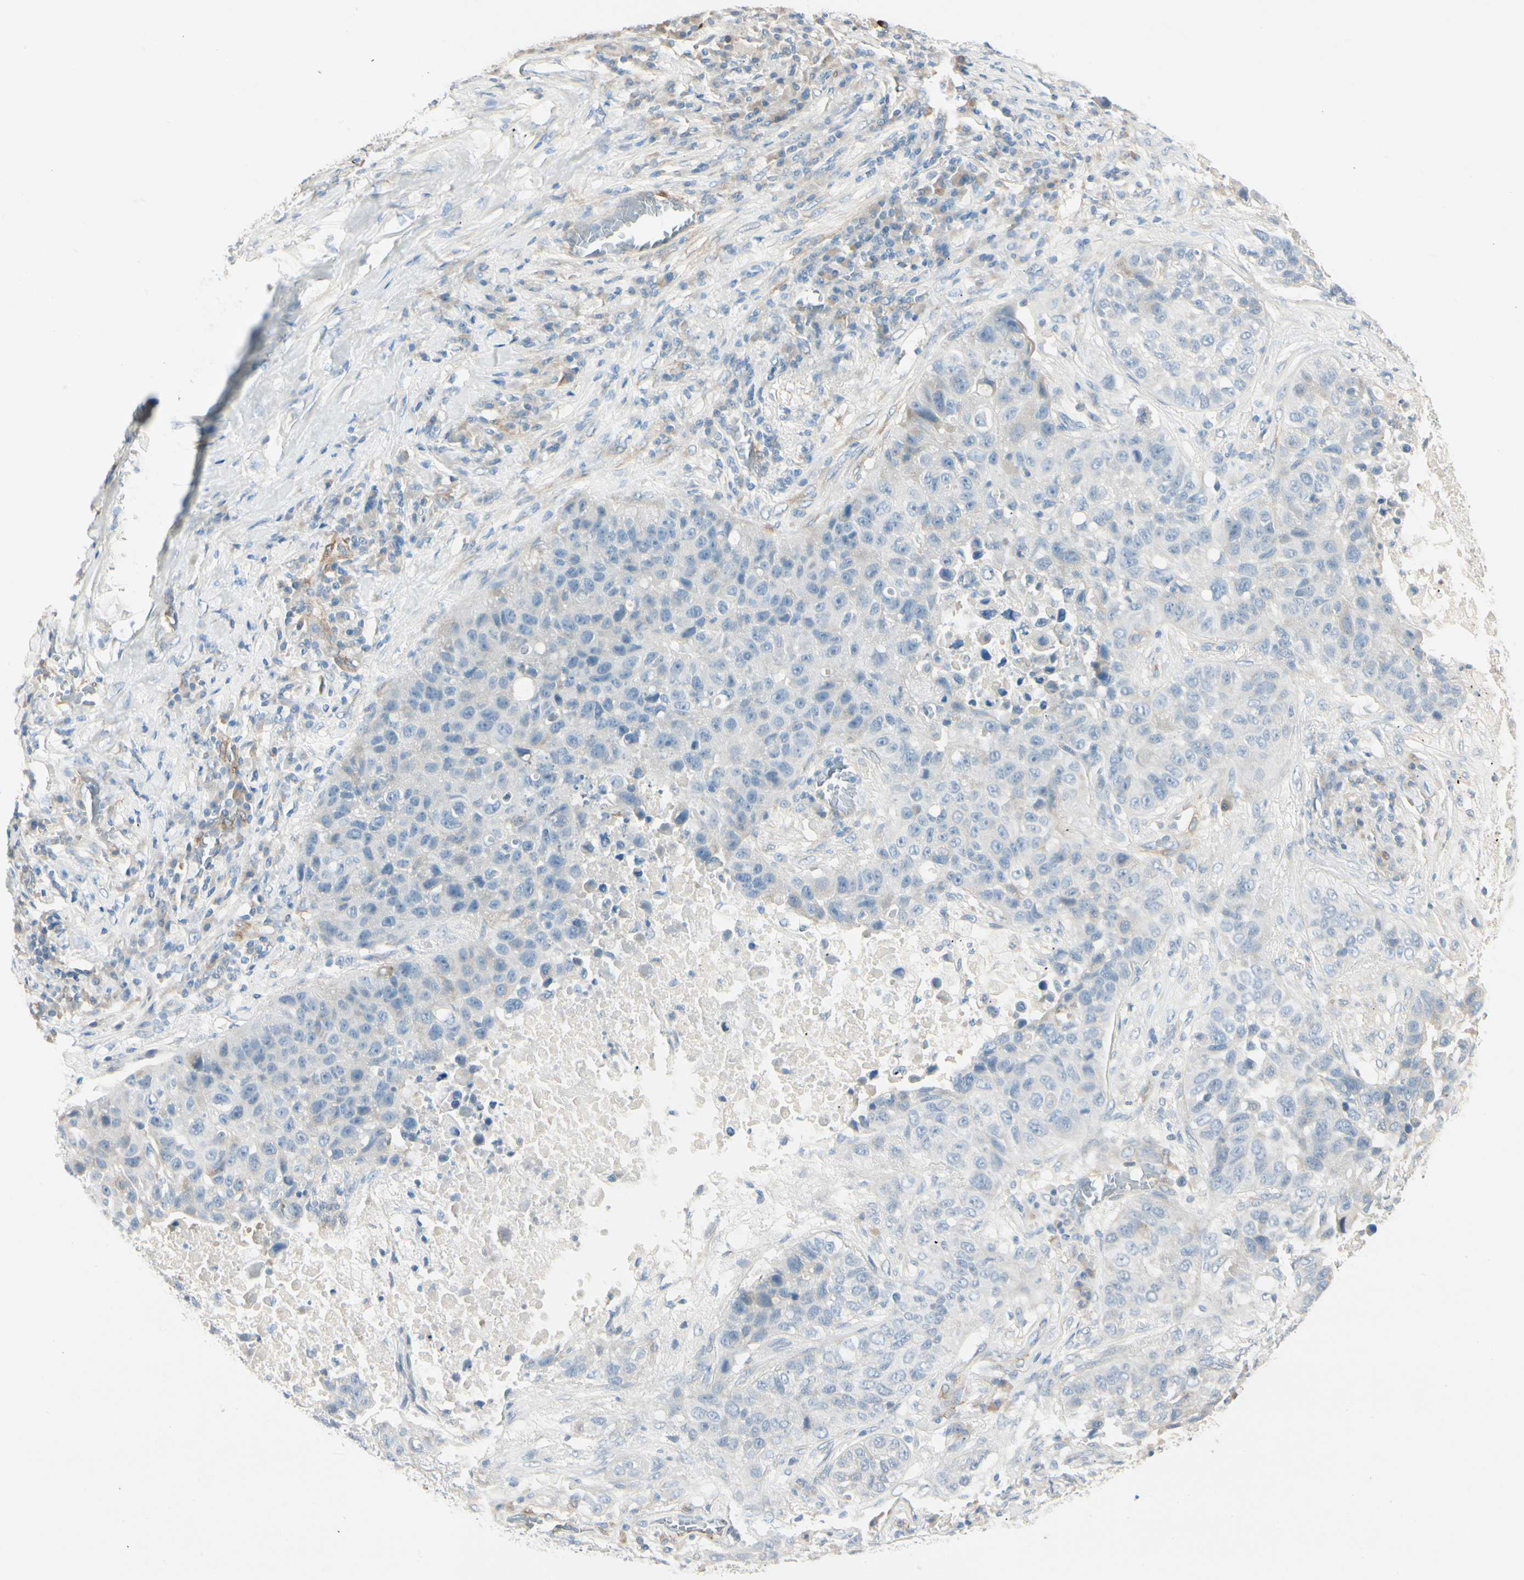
{"staining": {"intensity": "negative", "quantity": "none", "location": "none"}, "tissue": "lung cancer", "cell_type": "Tumor cells", "image_type": "cancer", "snomed": [{"axis": "morphology", "description": "Squamous cell carcinoma, NOS"}, {"axis": "topography", "description": "Lung"}], "caption": "Lung cancer (squamous cell carcinoma) was stained to show a protein in brown. There is no significant expression in tumor cells.", "gene": "AMPH", "patient": {"sex": "male", "age": 57}}